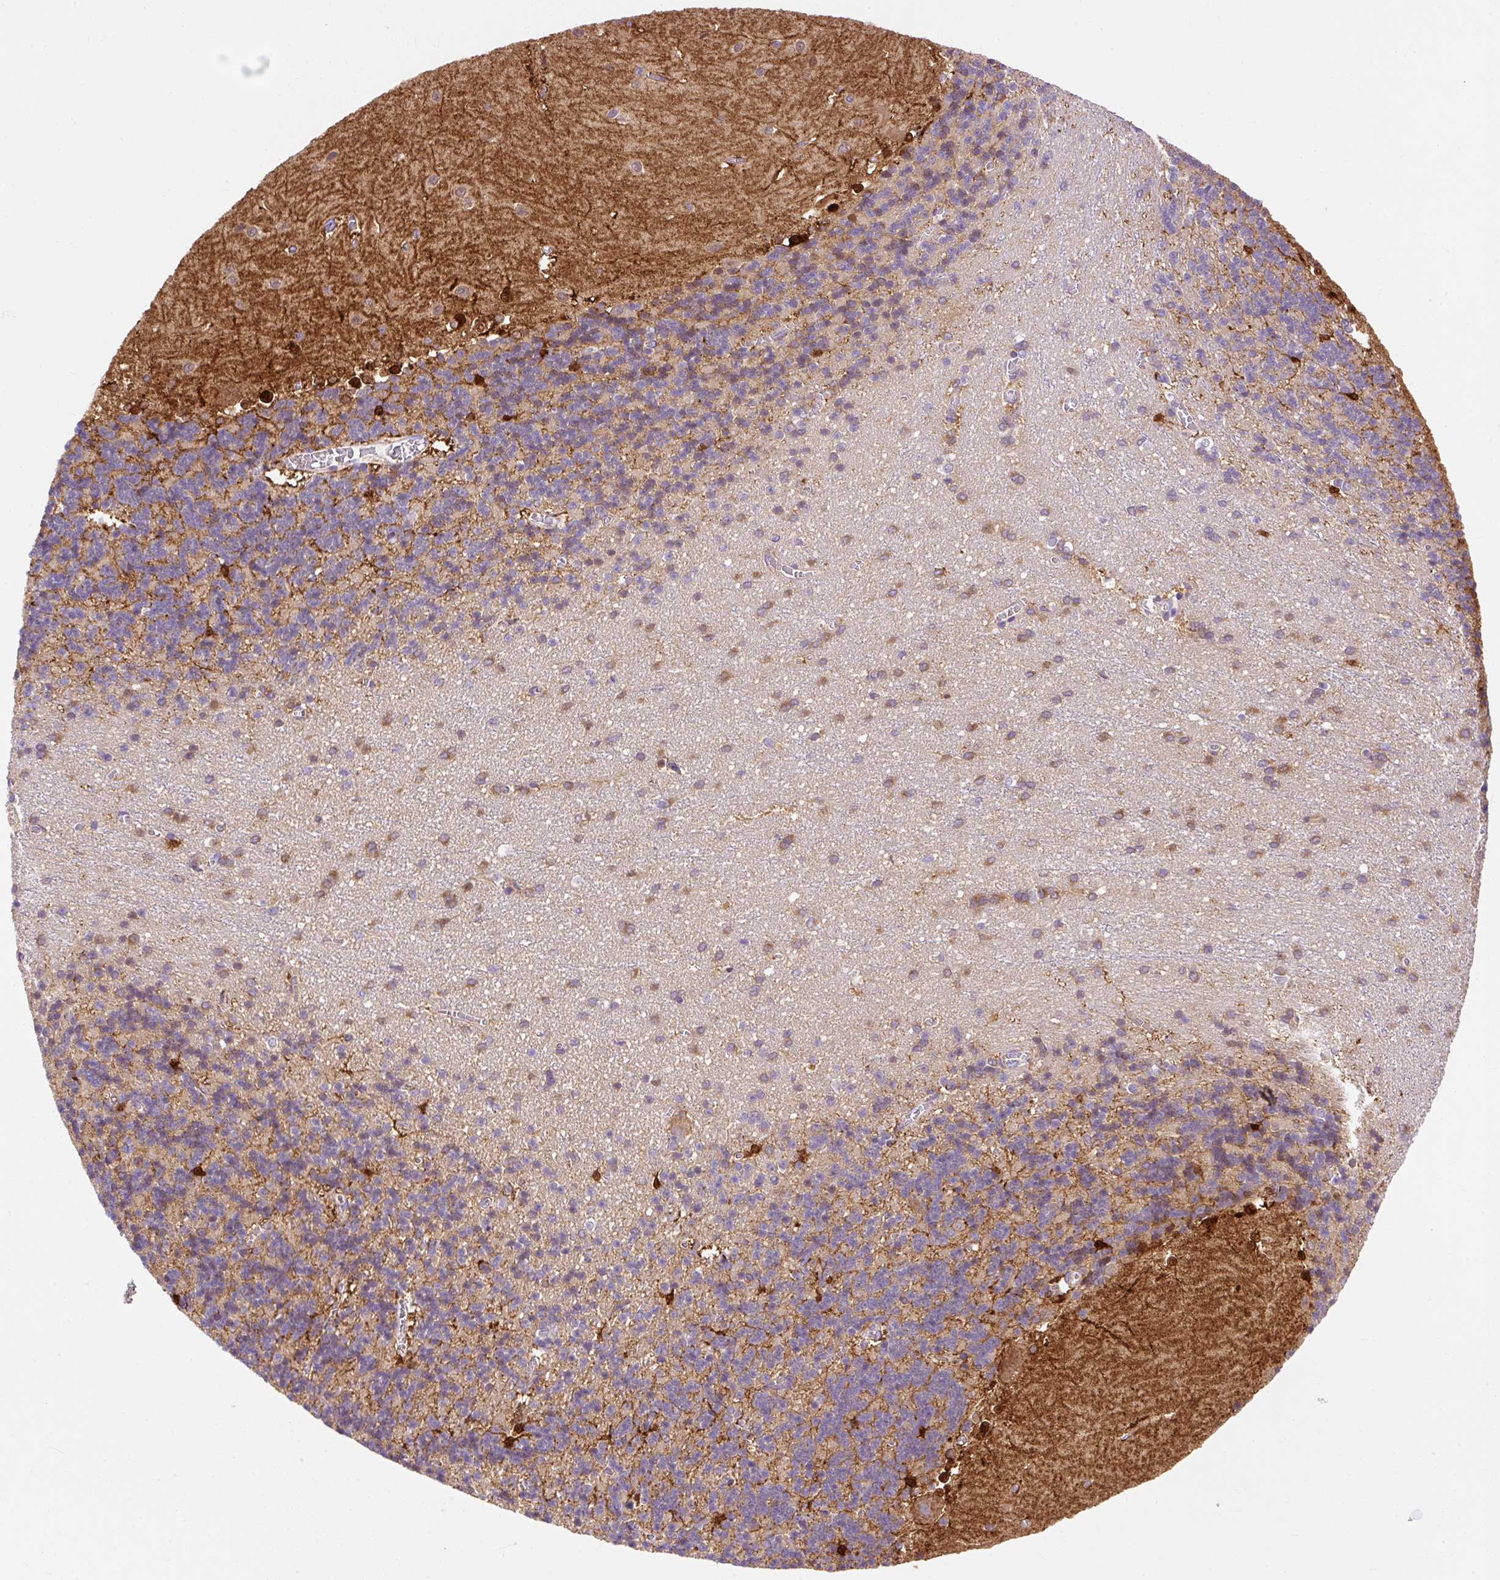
{"staining": {"intensity": "moderate", "quantity": "25%-75%", "location": "cytoplasmic/membranous"}, "tissue": "cerebellum", "cell_type": "Cells in granular layer", "image_type": "normal", "snomed": [{"axis": "morphology", "description": "Normal tissue, NOS"}, {"axis": "topography", "description": "Cerebellum"}], "caption": "IHC photomicrograph of normal human cerebellum stained for a protein (brown), which displays medium levels of moderate cytoplasmic/membranous staining in approximately 25%-75% of cells in granular layer.", "gene": "OR4K15", "patient": {"sex": "male", "age": 37}}